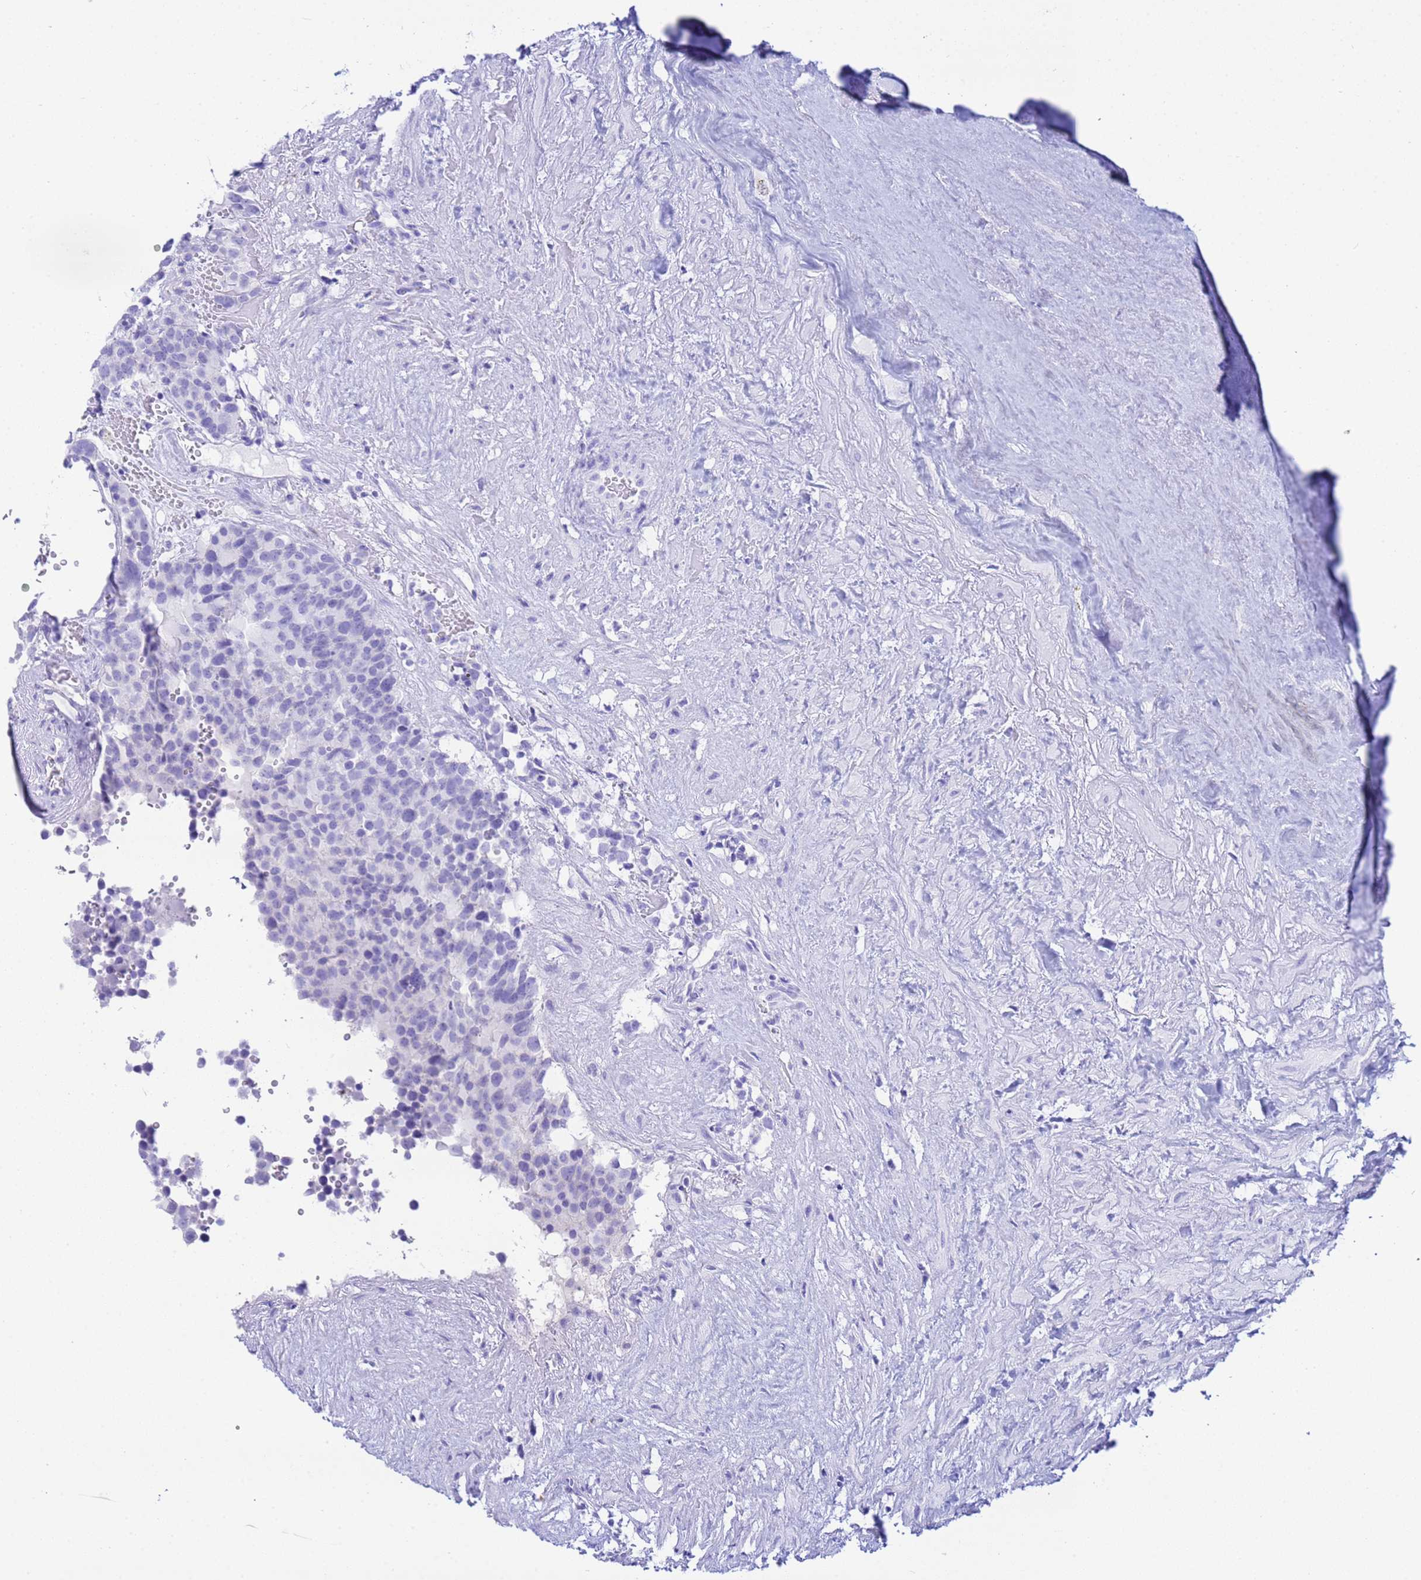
{"staining": {"intensity": "negative", "quantity": "none", "location": "none"}, "tissue": "testis cancer", "cell_type": "Tumor cells", "image_type": "cancer", "snomed": [{"axis": "morphology", "description": "Seminoma, NOS"}, {"axis": "topography", "description": "Testis"}], "caption": "Tumor cells show no significant expression in testis cancer (seminoma).", "gene": "AQP12A", "patient": {"sex": "male", "age": 71}}